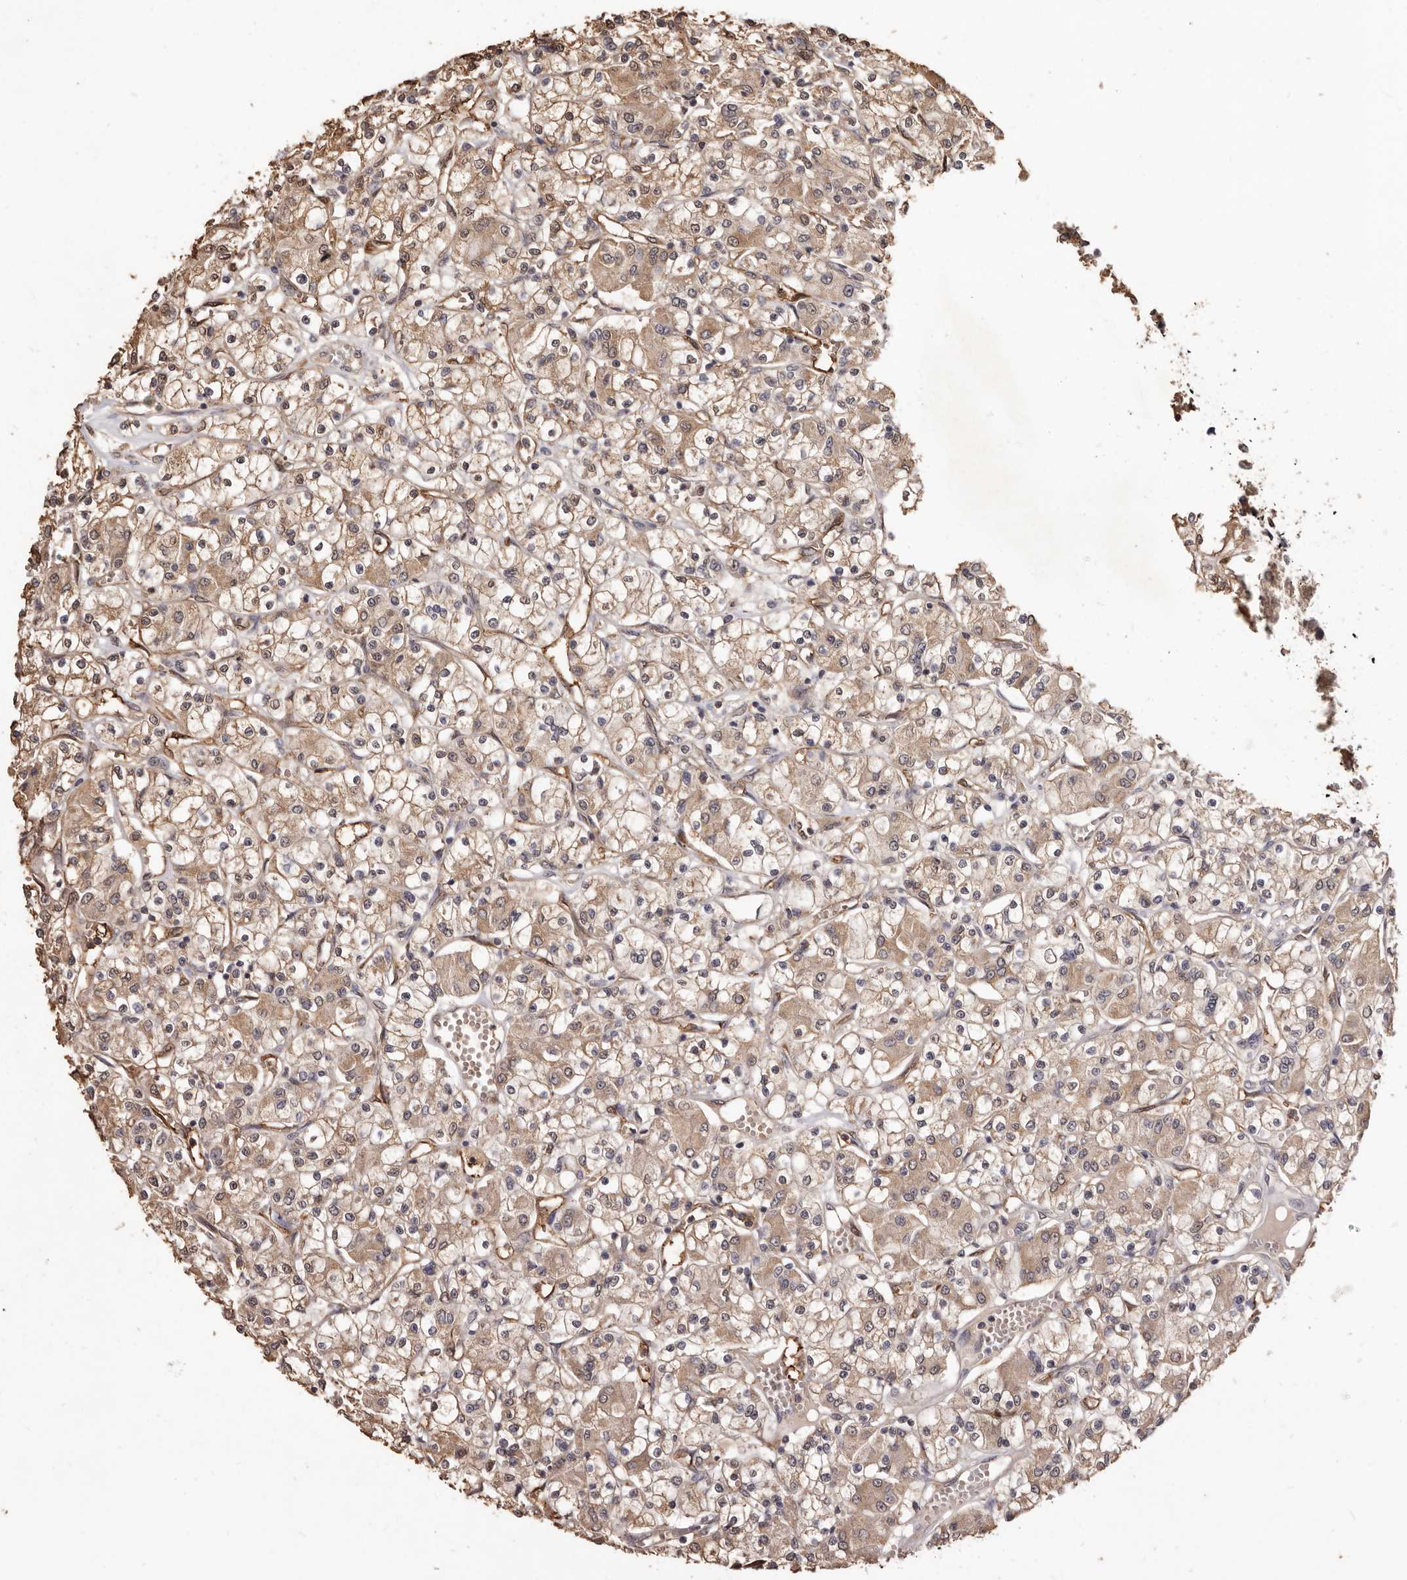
{"staining": {"intensity": "weak", "quantity": ">75%", "location": "cytoplasmic/membranous"}, "tissue": "renal cancer", "cell_type": "Tumor cells", "image_type": "cancer", "snomed": [{"axis": "morphology", "description": "Adenocarcinoma, NOS"}, {"axis": "topography", "description": "Kidney"}], "caption": "The histopathology image displays a brown stain indicating the presence of a protein in the cytoplasmic/membranous of tumor cells in renal cancer.", "gene": "INAVA", "patient": {"sex": "female", "age": 59}}